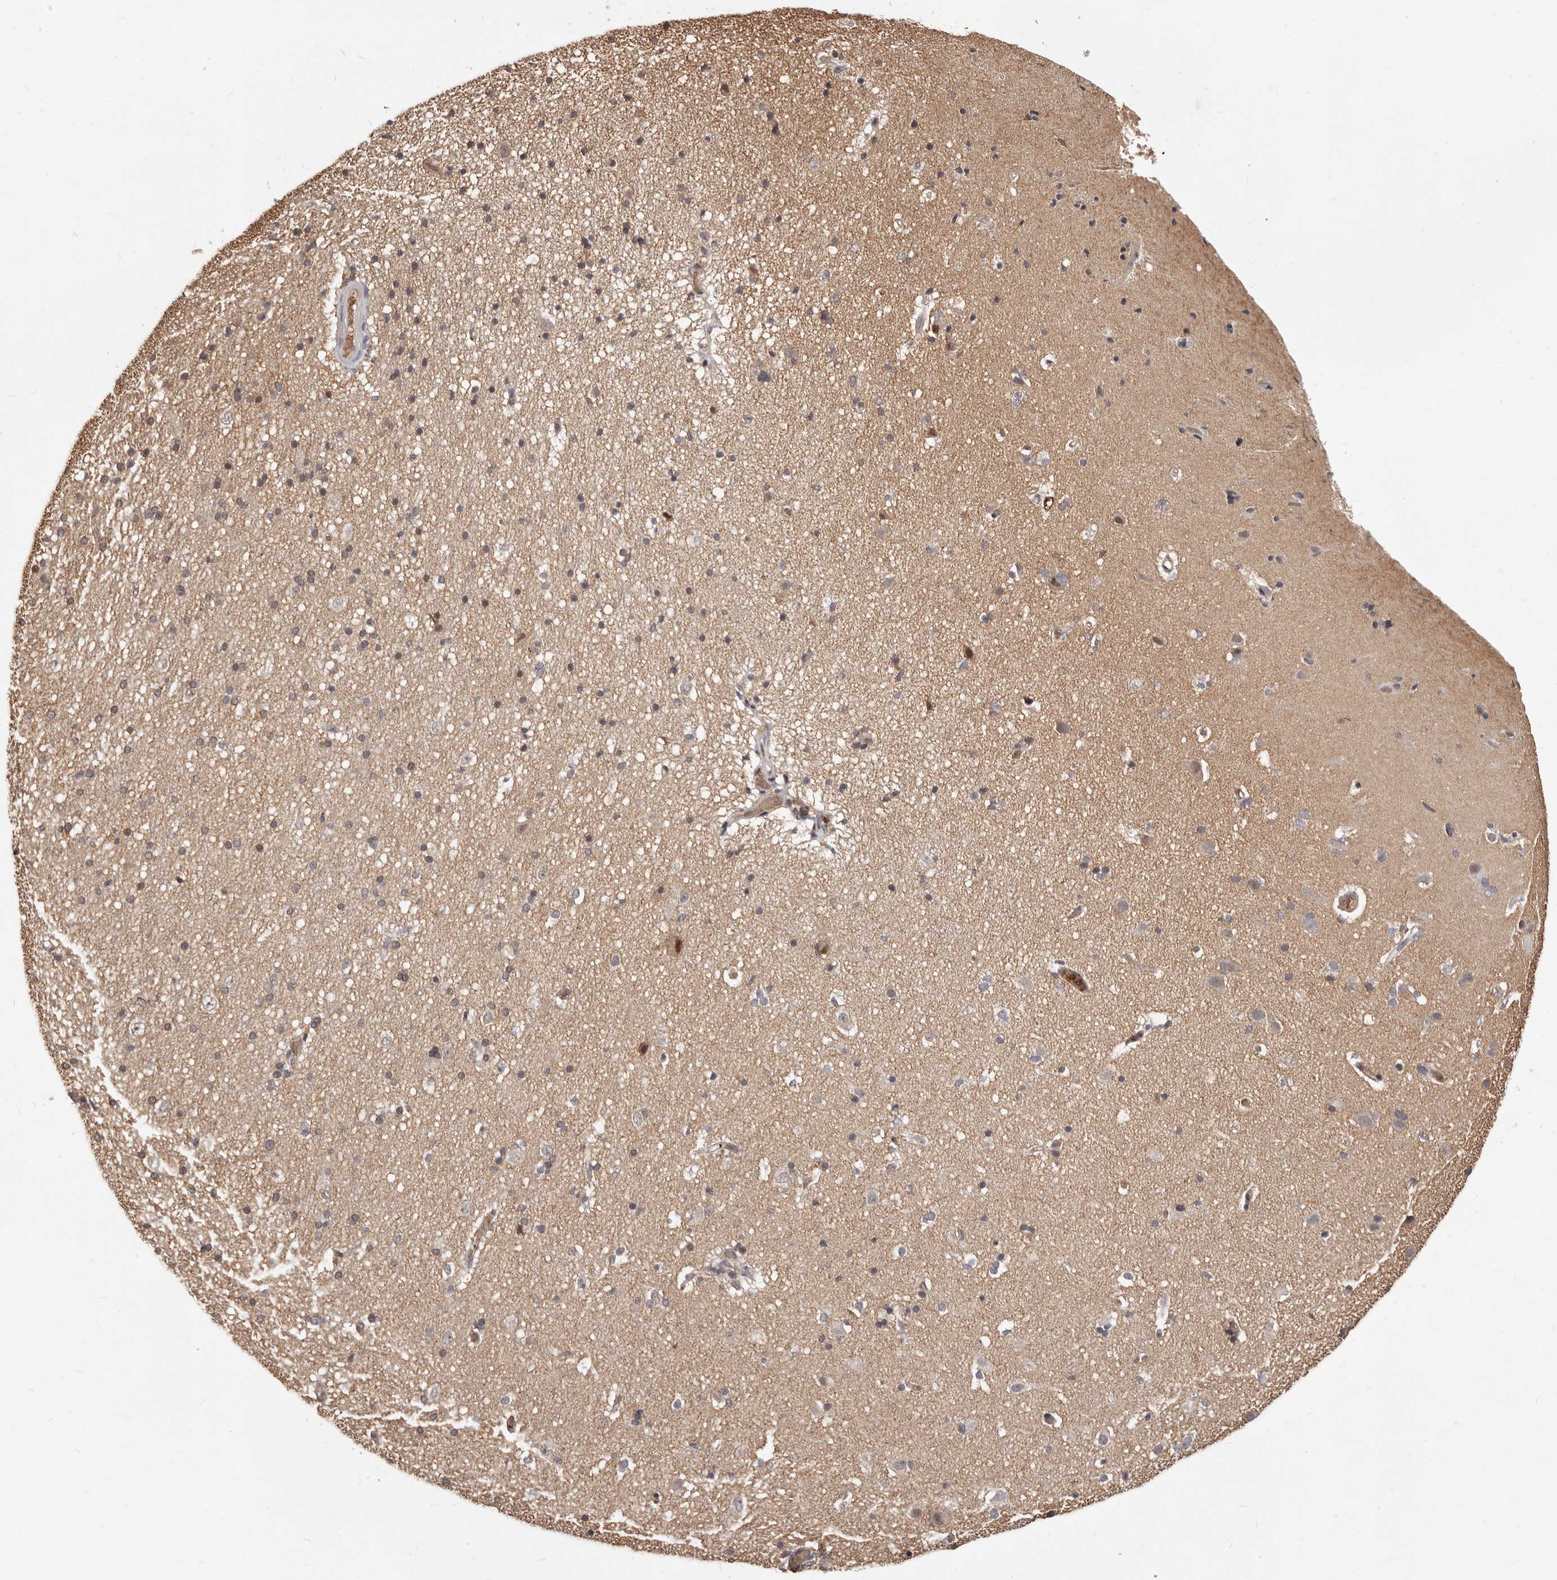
{"staining": {"intensity": "weak", "quantity": ">75%", "location": "cytoplasmic/membranous,nuclear"}, "tissue": "cerebral cortex", "cell_type": "Endothelial cells", "image_type": "normal", "snomed": [{"axis": "morphology", "description": "Normal tissue, NOS"}, {"axis": "topography", "description": "Cerebral cortex"}], "caption": "Brown immunohistochemical staining in normal cerebral cortex reveals weak cytoplasmic/membranous,nuclear staining in approximately >75% of endothelial cells.", "gene": "NCOA3", "patient": {"sex": "male", "age": 34}}